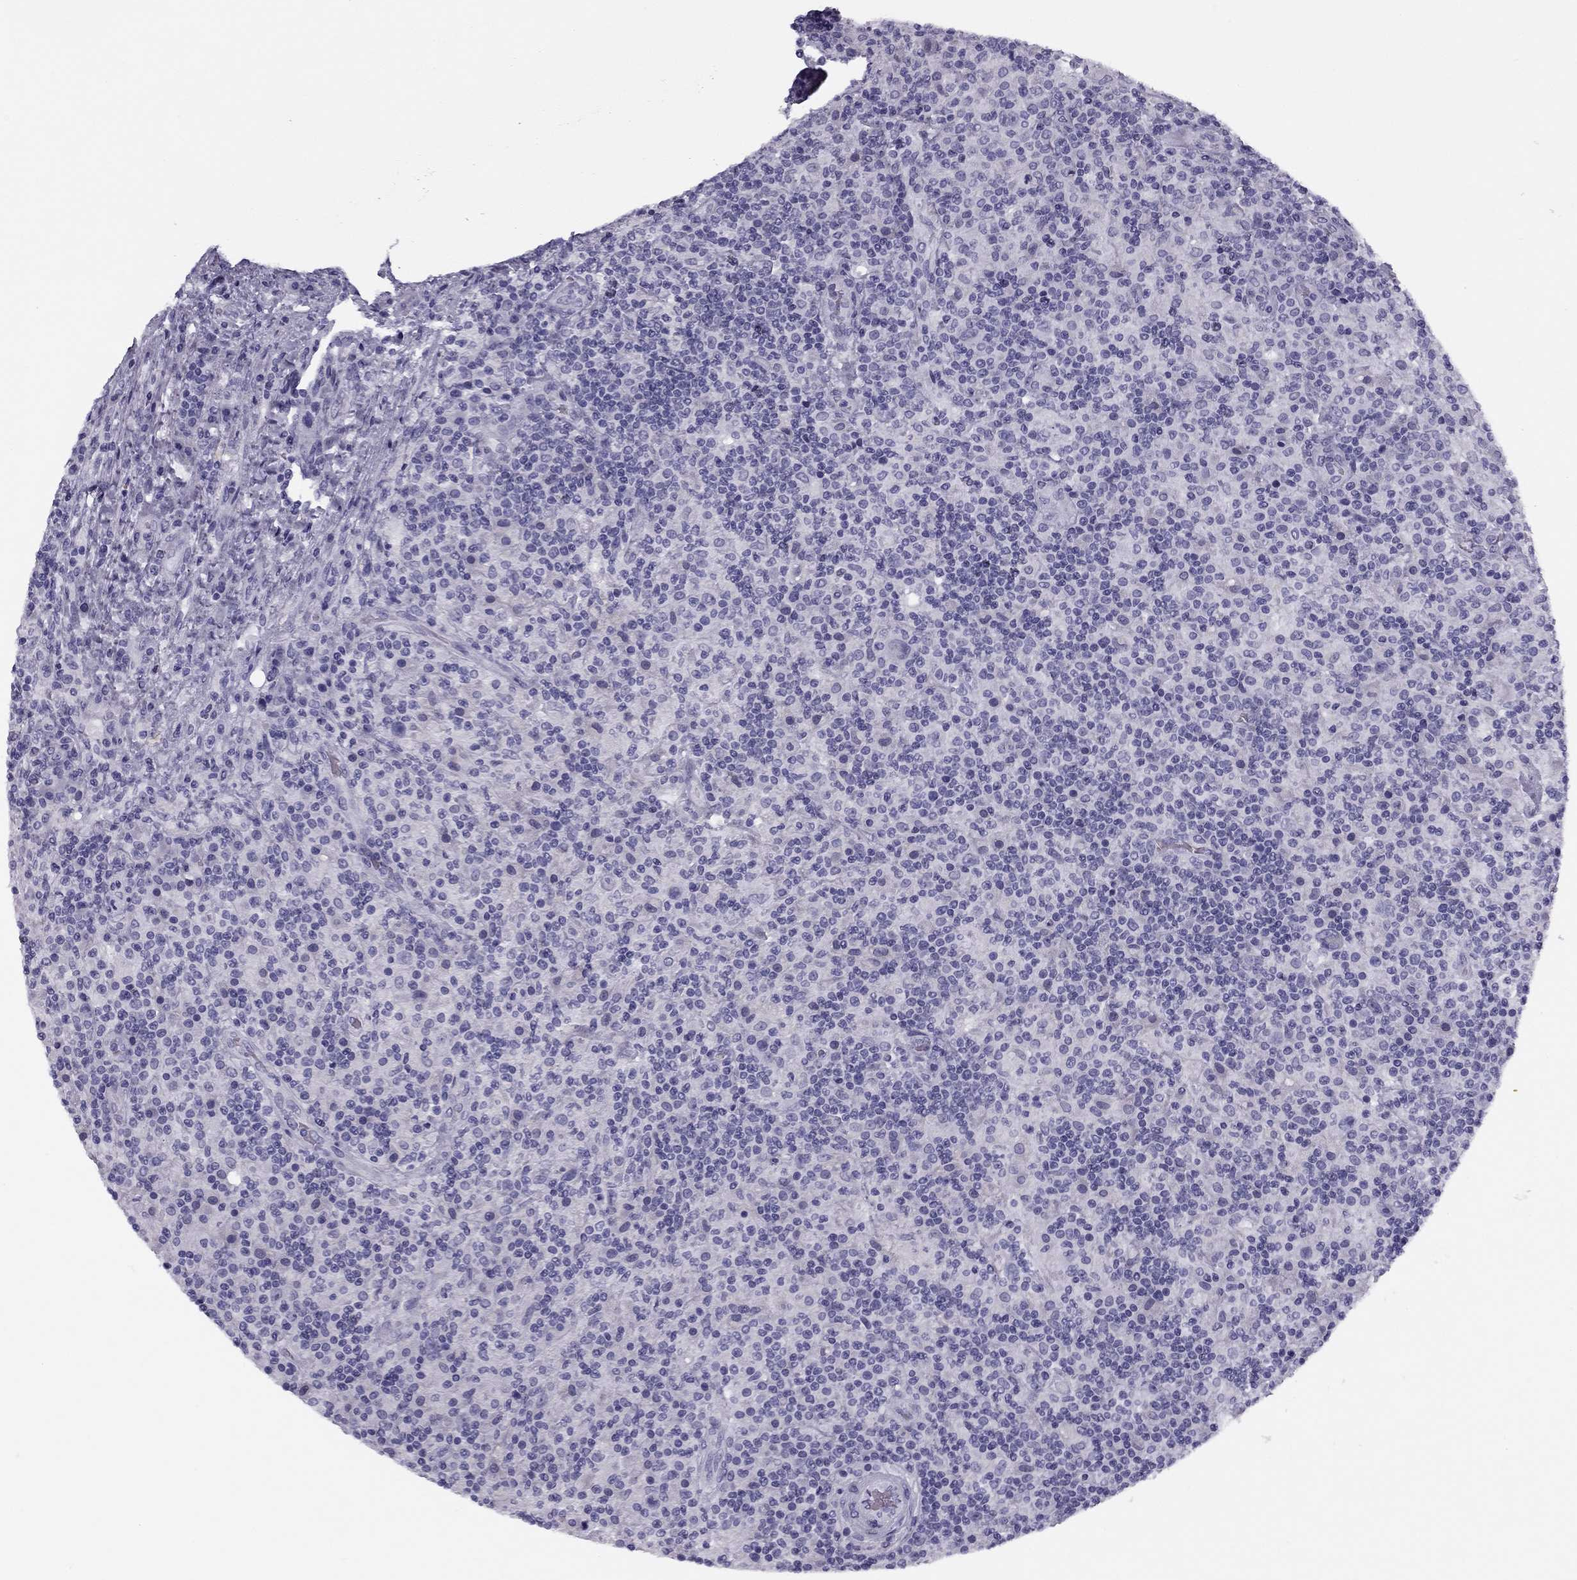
{"staining": {"intensity": "negative", "quantity": "none", "location": "none"}, "tissue": "lymphoma", "cell_type": "Tumor cells", "image_type": "cancer", "snomed": [{"axis": "morphology", "description": "Hodgkin's disease, NOS"}, {"axis": "topography", "description": "Lymph node"}], "caption": "Protein analysis of Hodgkin's disease exhibits no significant staining in tumor cells.", "gene": "MC5R", "patient": {"sex": "male", "age": 70}}